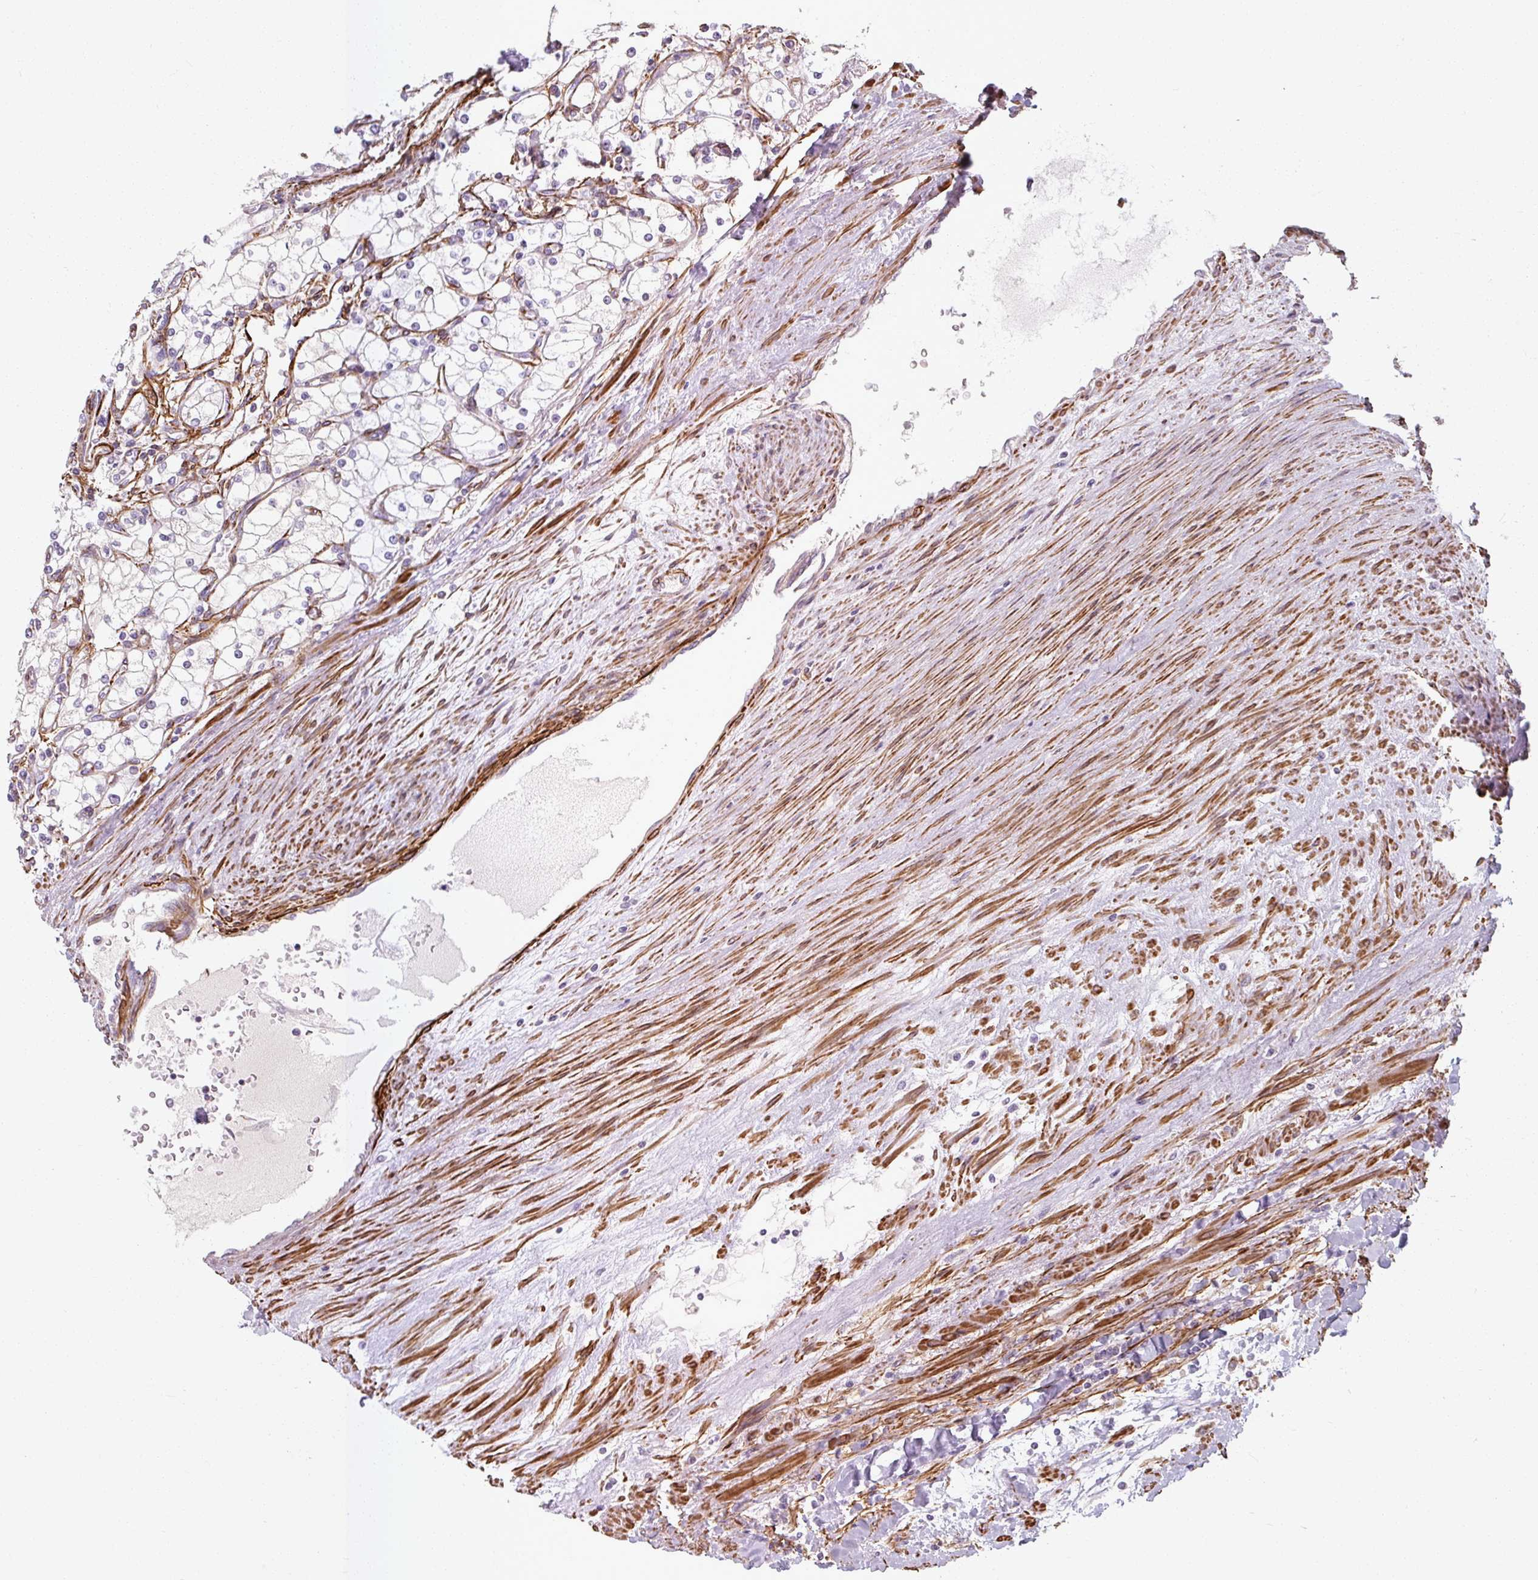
{"staining": {"intensity": "negative", "quantity": "none", "location": "none"}, "tissue": "renal cancer", "cell_type": "Tumor cells", "image_type": "cancer", "snomed": [{"axis": "morphology", "description": "Adenocarcinoma, NOS"}, {"axis": "topography", "description": "Kidney"}], "caption": "This is an immunohistochemistry (IHC) image of renal cancer. There is no expression in tumor cells.", "gene": "MRPS5", "patient": {"sex": "male", "age": 80}}